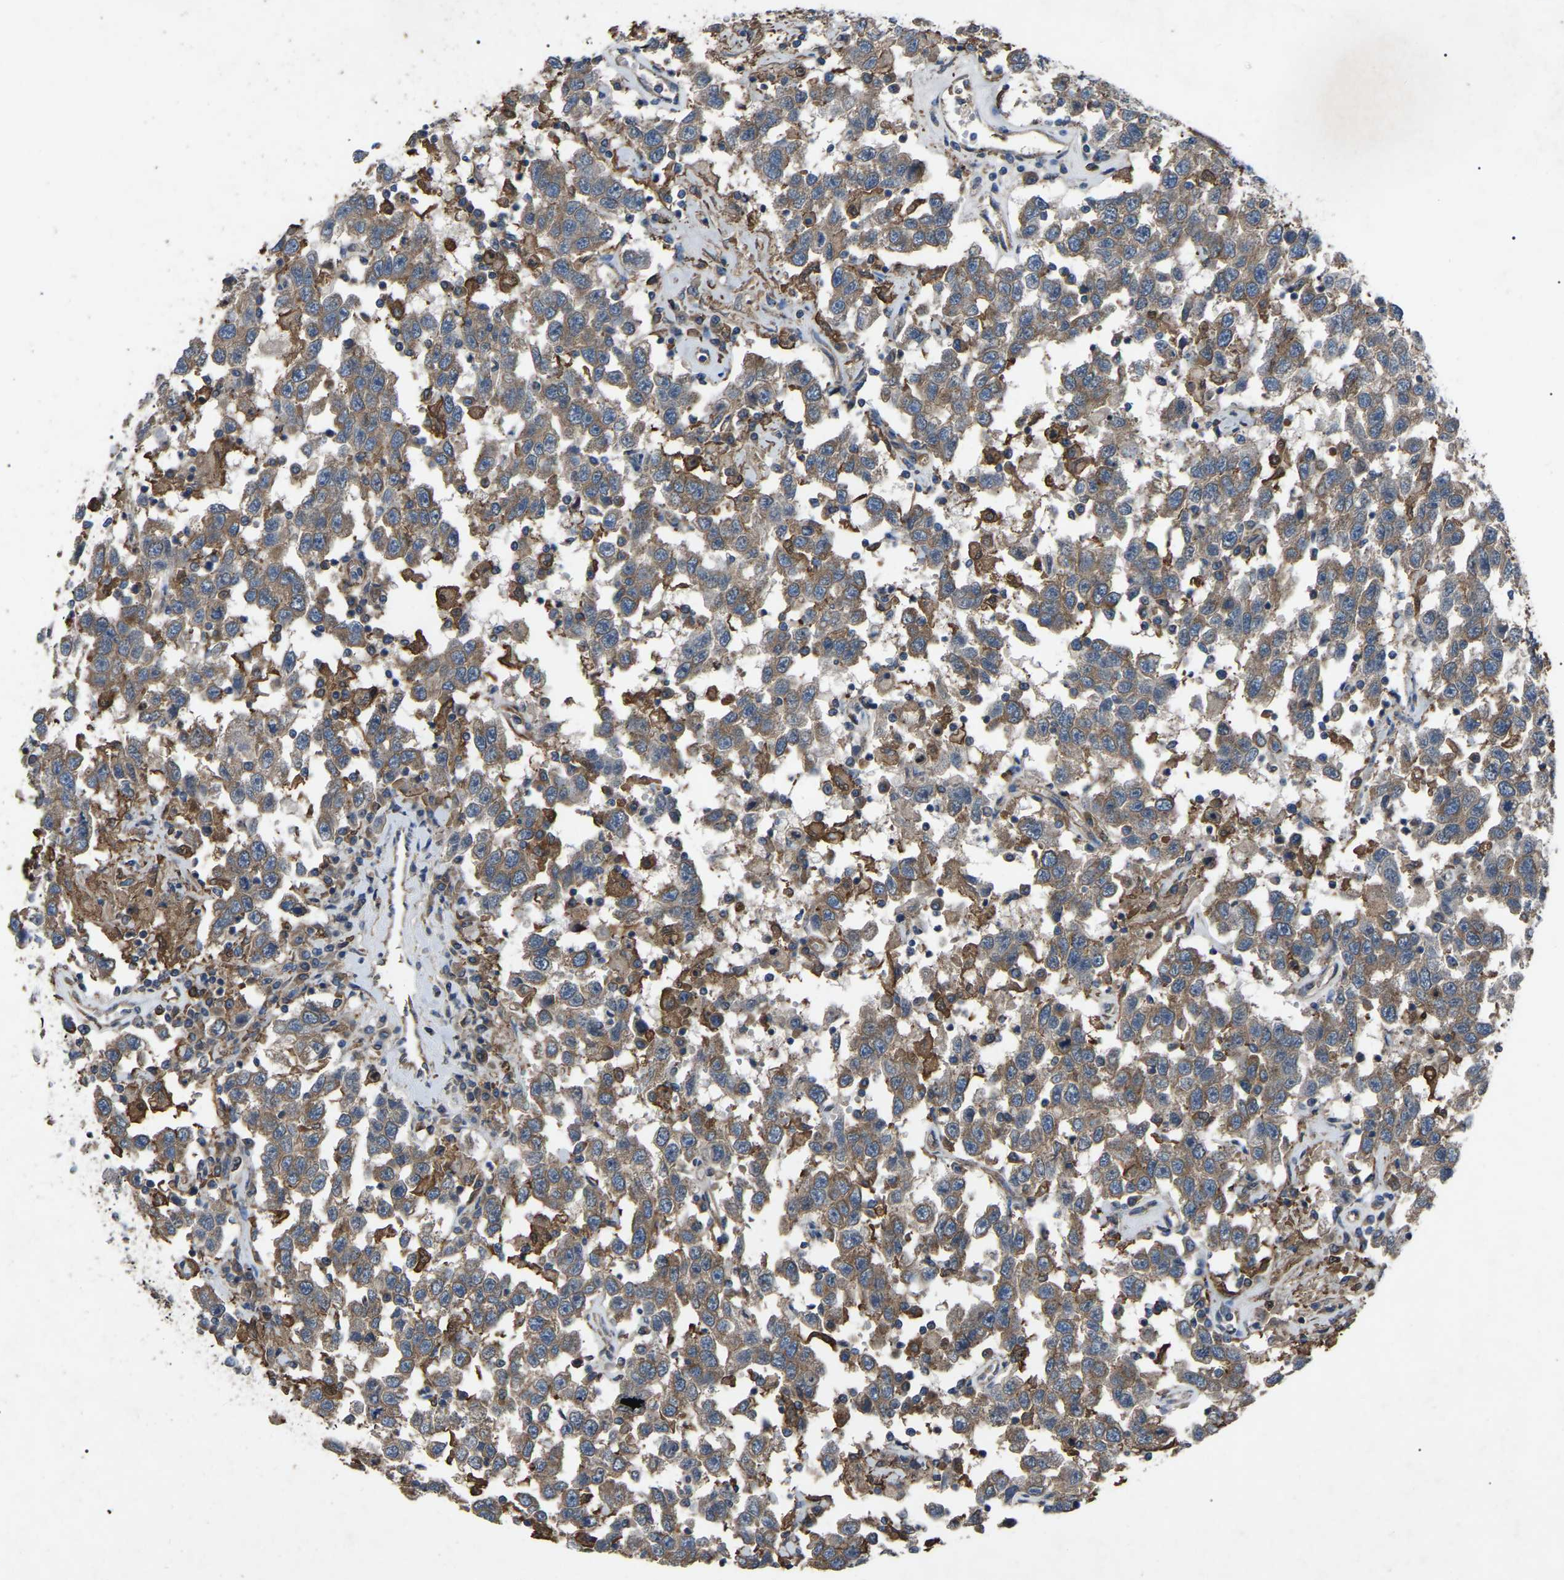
{"staining": {"intensity": "moderate", "quantity": ">75%", "location": "cytoplasmic/membranous"}, "tissue": "testis cancer", "cell_type": "Tumor cells", "image_type": "cancer", "snomed": [{"axis": "morphology", "description": "Seminoma, NOS"}, {"axis": "topography", "description": "Testis"}], "caption": "High-power microscopy captured an immunohistochemistry (IHC) histopathology image of testis seminoma, revealing moderate cytoplasmic/membranous staining in about >75% of tumor cells.", "gene": "AIMP1", "patient": {"sex": "male", "age": 41}}